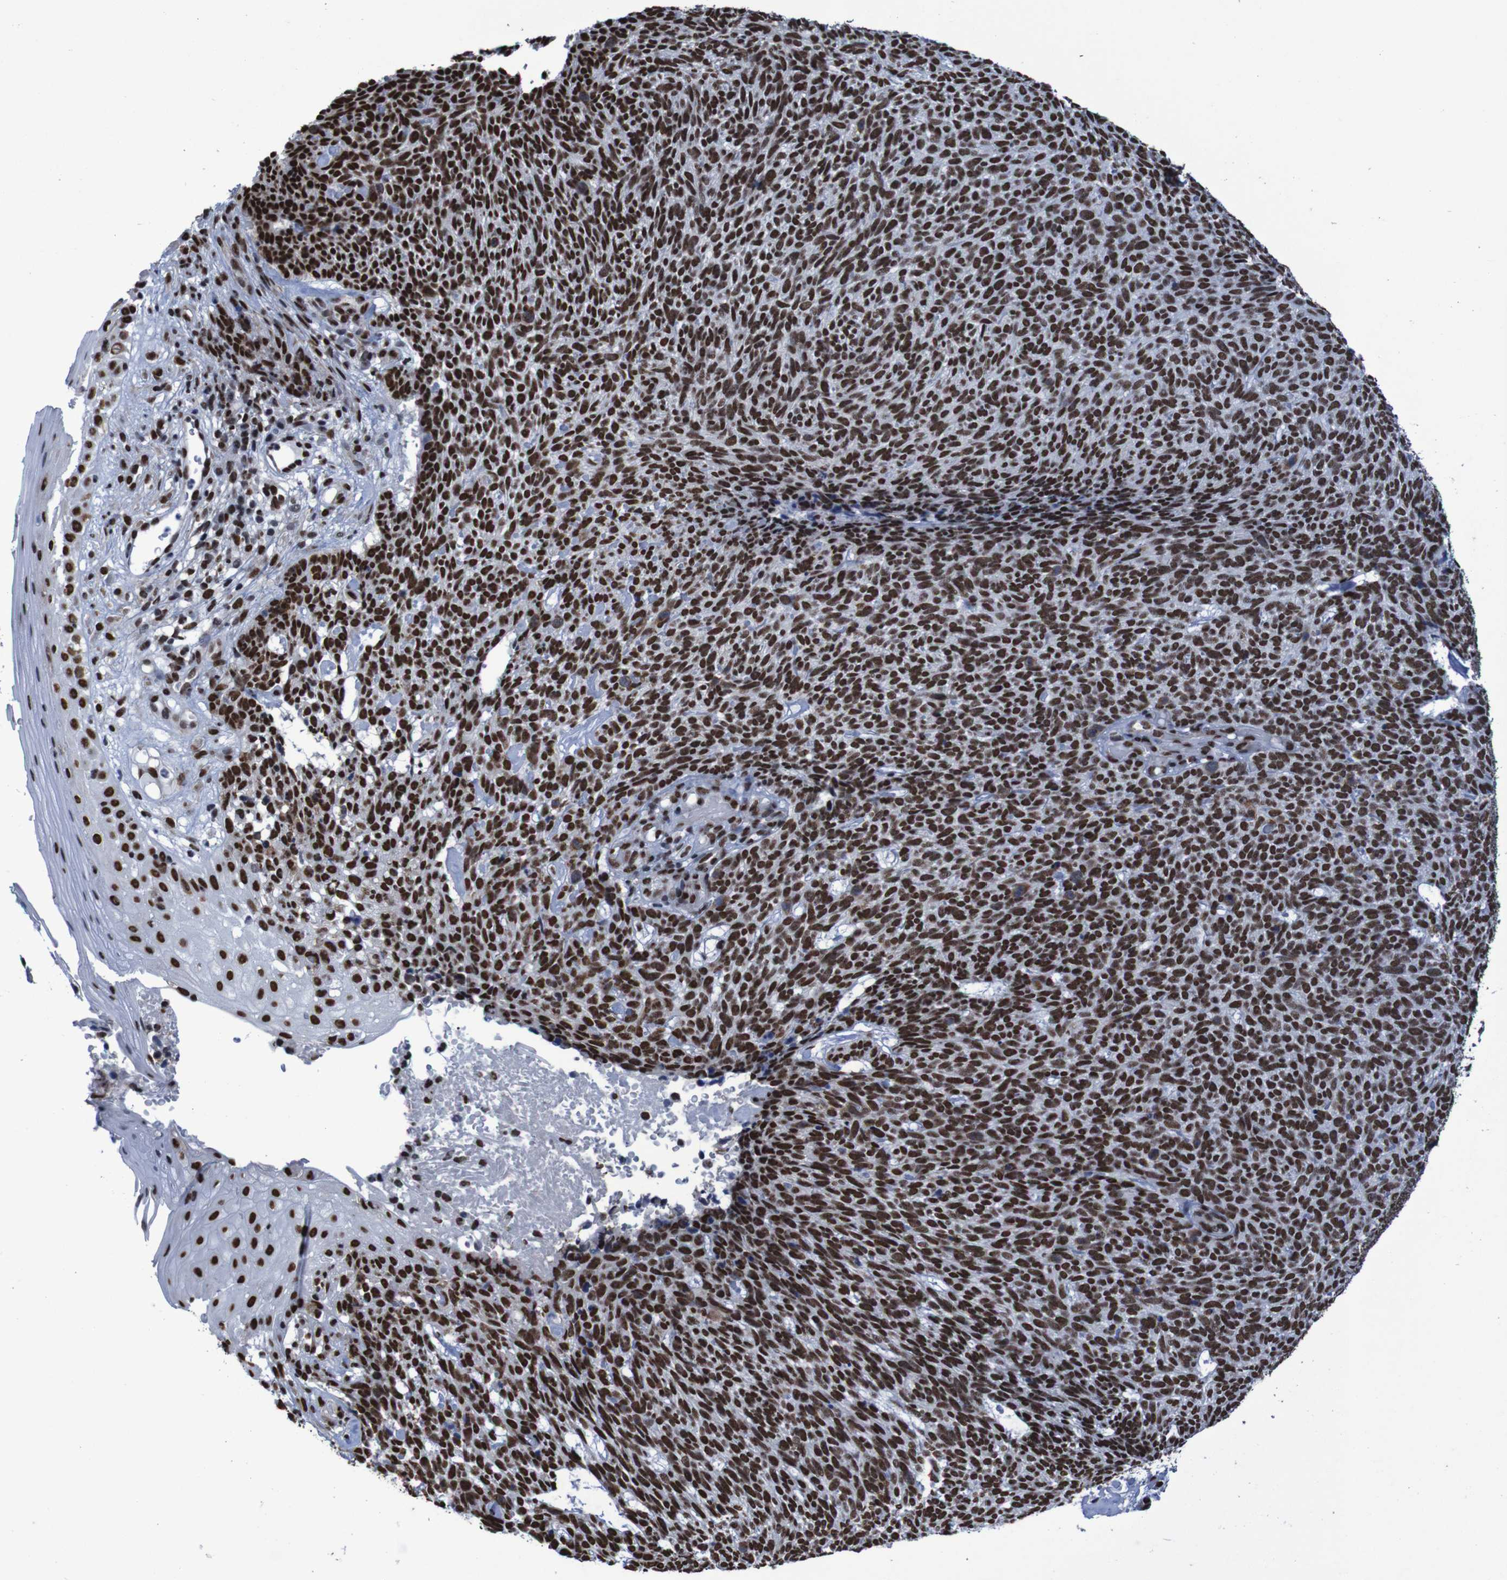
{"staining": {"intensity": "strong", "quantity": ">75%", "location": "nuclear"}, "tissue": "skin cancer", "cell_type": "Tumor cells", "image_type": "cancer", "snomed": [{"axis": "morphology", "description": "Basal cell carcinoma"}, {"axis": "topography", "description": "Skin"}], "caption": "Protein staining reveals strong nuclear staining in about >75% of tumor cells in skin cancer.", "gene": "HNRNPR", "patient": {"sex": "female", "age": 84}}